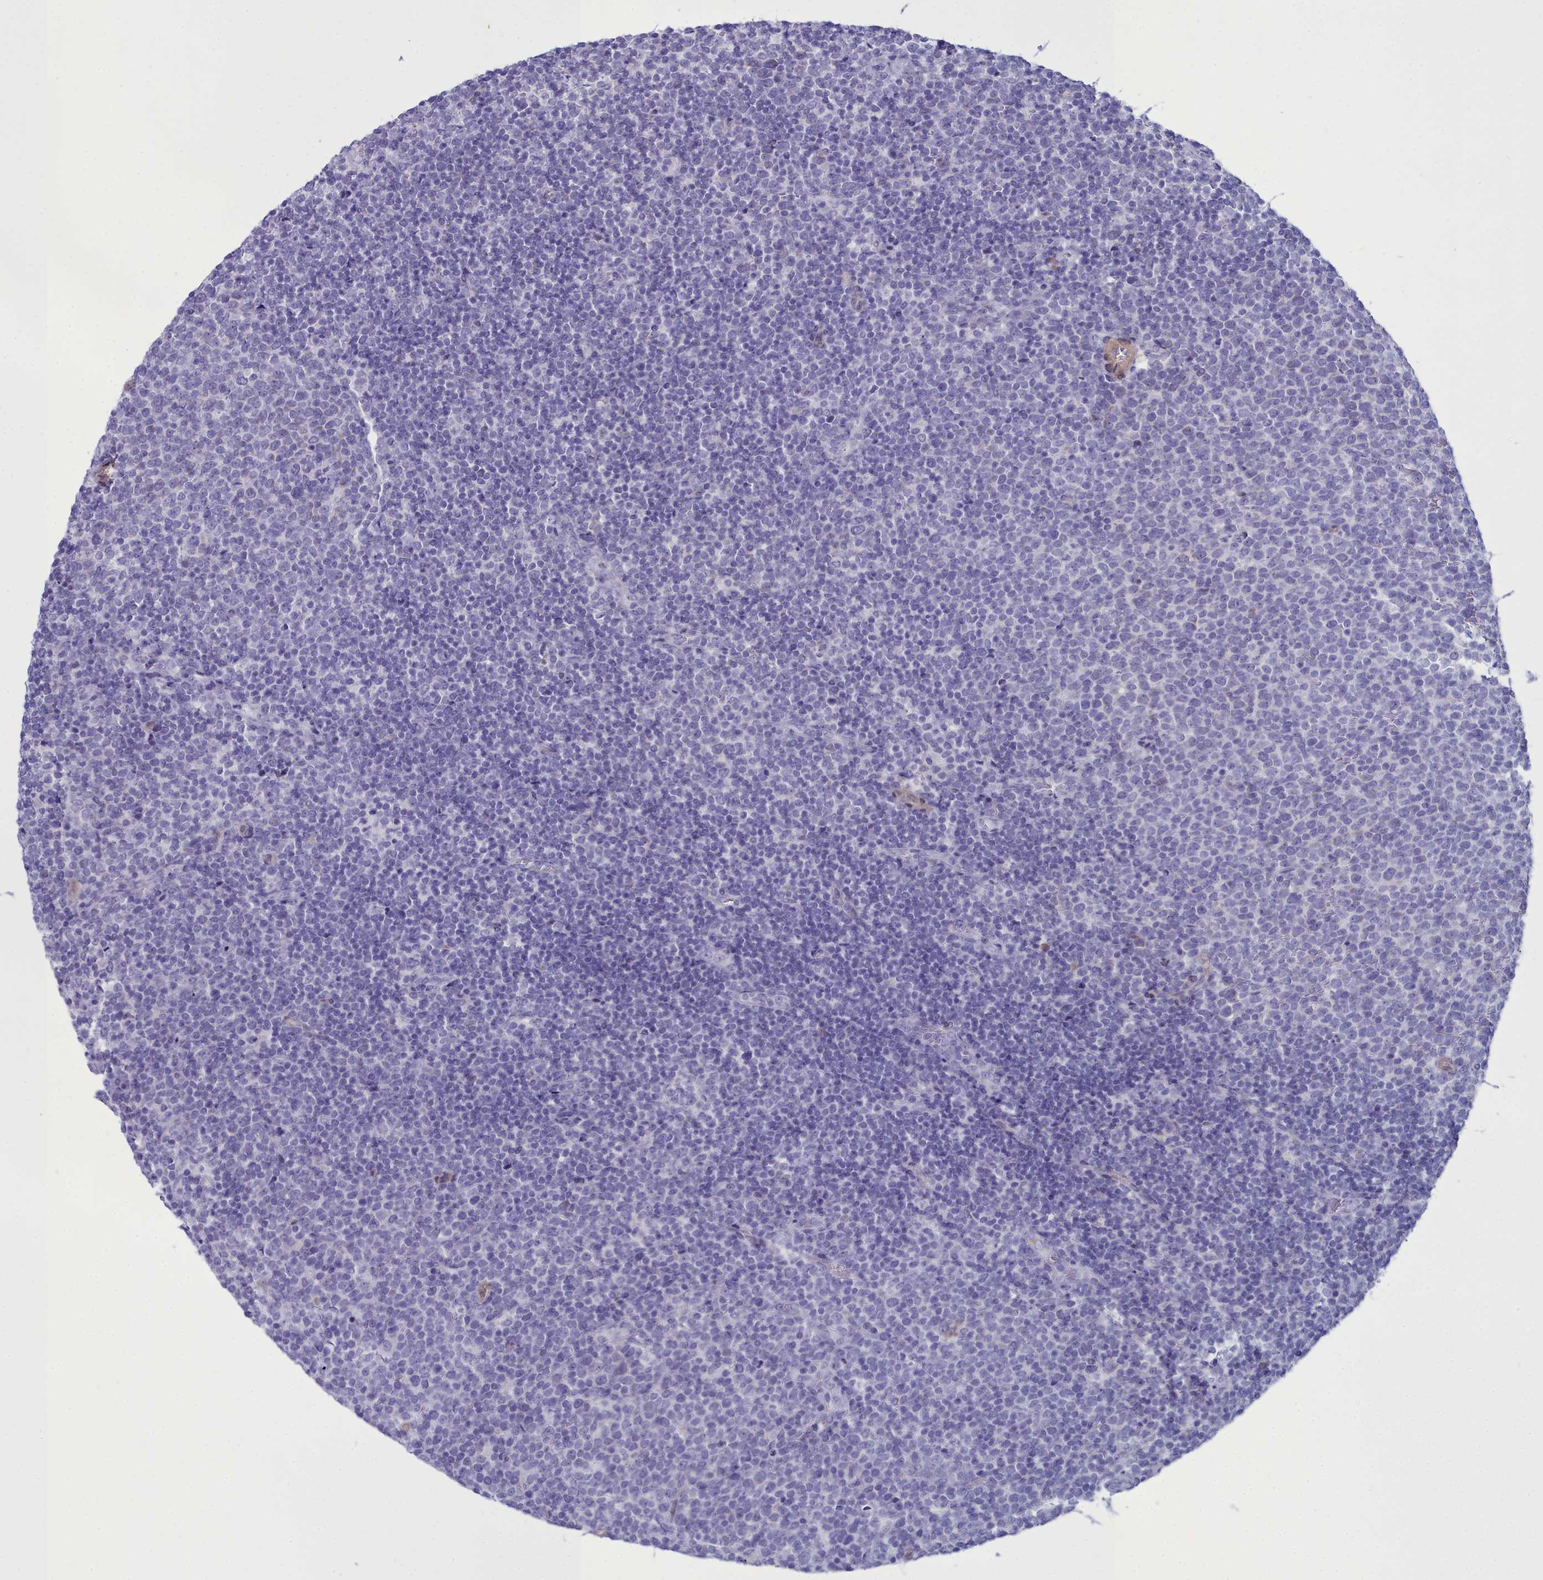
{"staining": {"intensity": "negative", "quantity": "none", "location": "none"}, "tissue": "lymphoma", "cell_type": "Tumor cells", "image_type": "cancer", "snomed": [{"axis": "morphology", "description": "Malignant lymphoma, non-Hodgkin's type, High grade"}, {"axis": "topography", "description": "Lymph node"}], "caption": "Tumor cells show no significant positivity in lymphoma.", "gene": "PPP1R14A", "patient": {"sex": "male", "age": 61}}